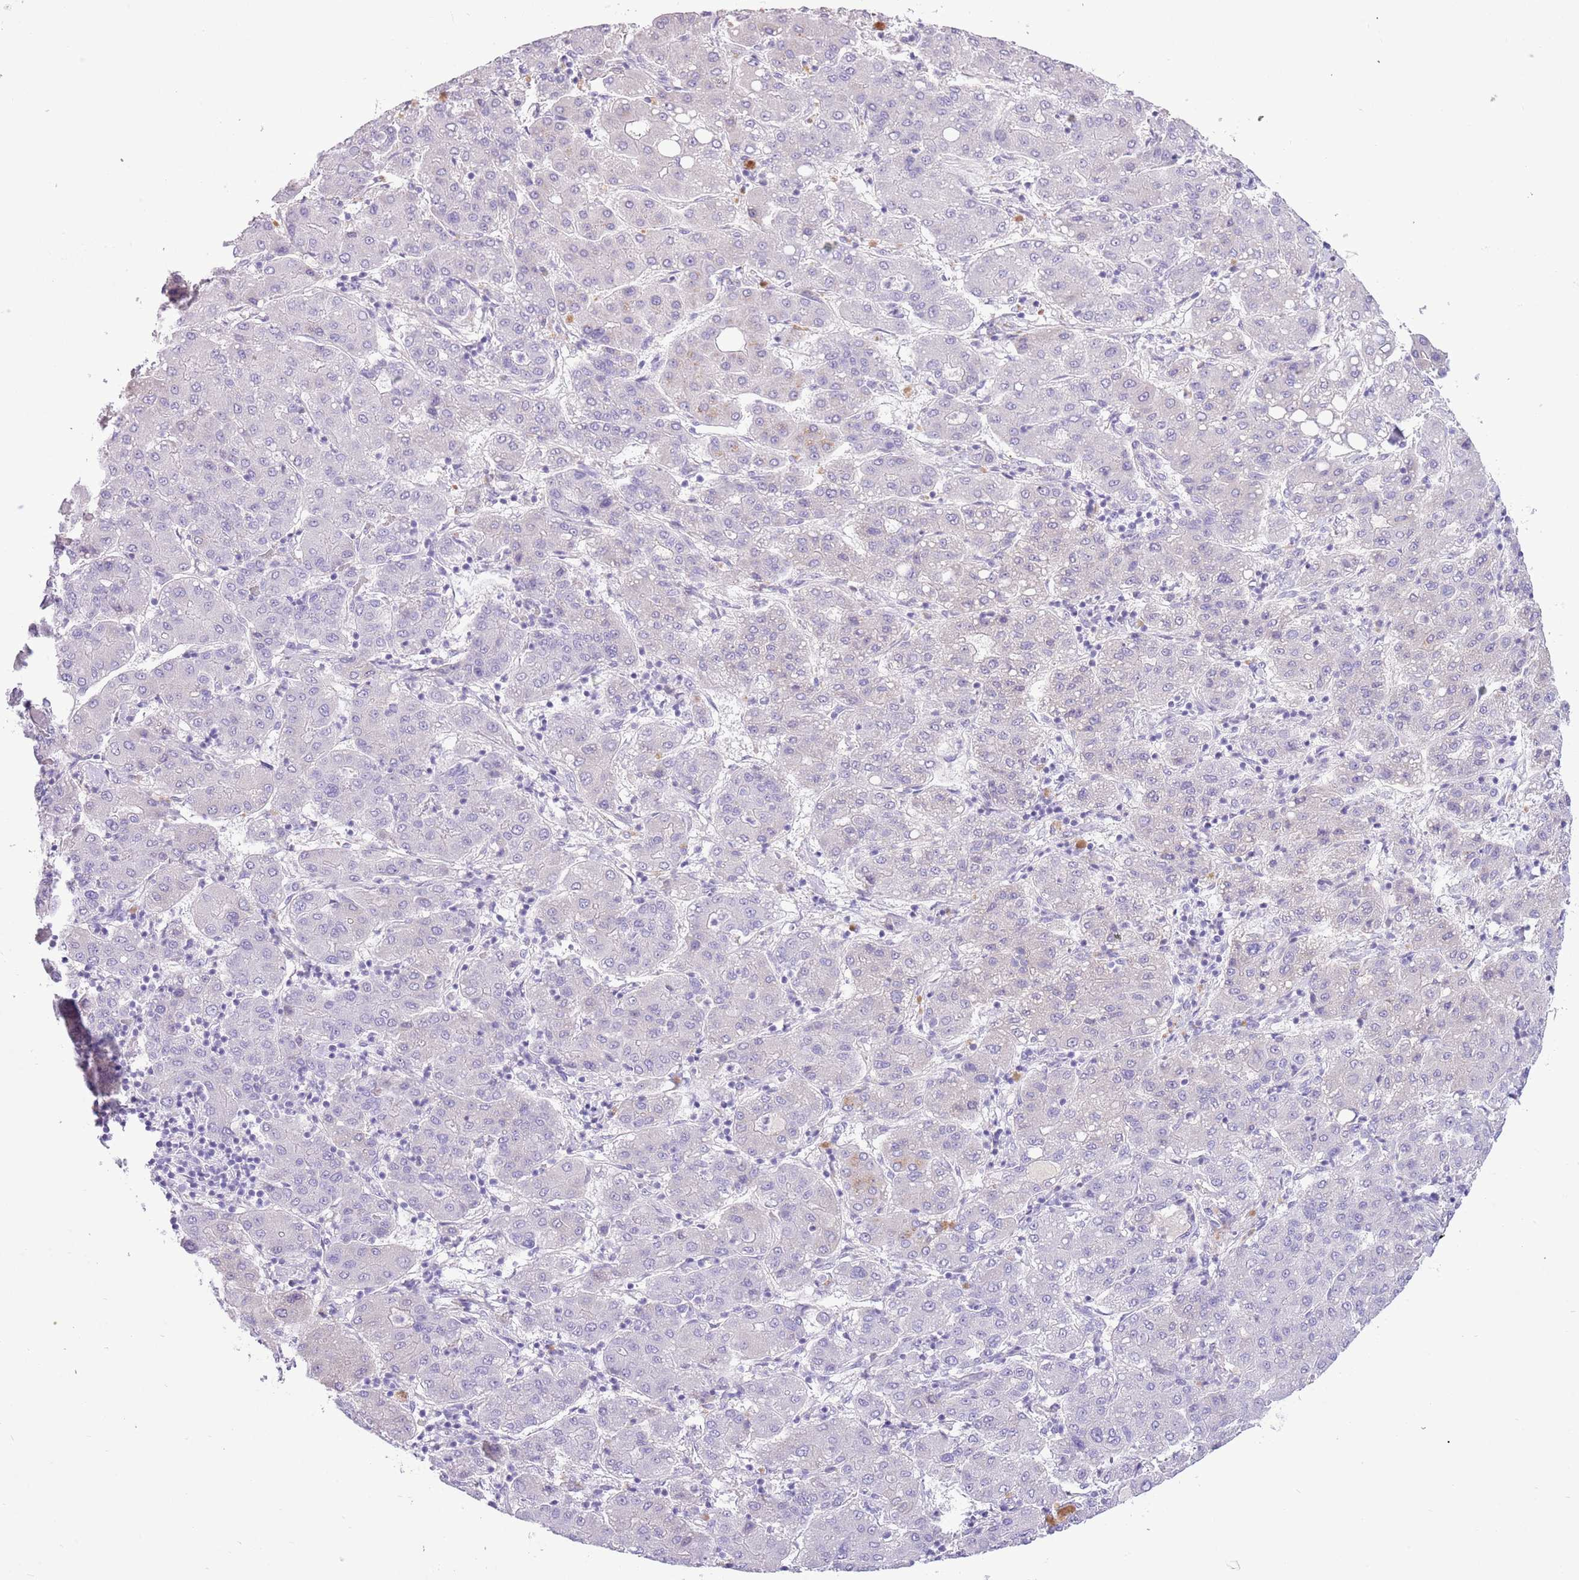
{"staining": {"intensity": "negative", "quantity": "none", "location": "none"}, "tissue": "liver cancer", "cell_type": "Tumor cells", "image_type": "cancer", "snomed": [{"axis": "morphology", "description": "Carcinoma, Hepatocellular, NOS"}, {"axis": "topography", "description": "Liver"}], "caption": "Immunohistochemistry (IHC) image of neoplastic tissue: hepatocellular carcinoma (liver) stained with DAB shows no significant protein expression in tumor cells.", "gene": "TOX2", "patient": {"sex": "male", "age": 65}}